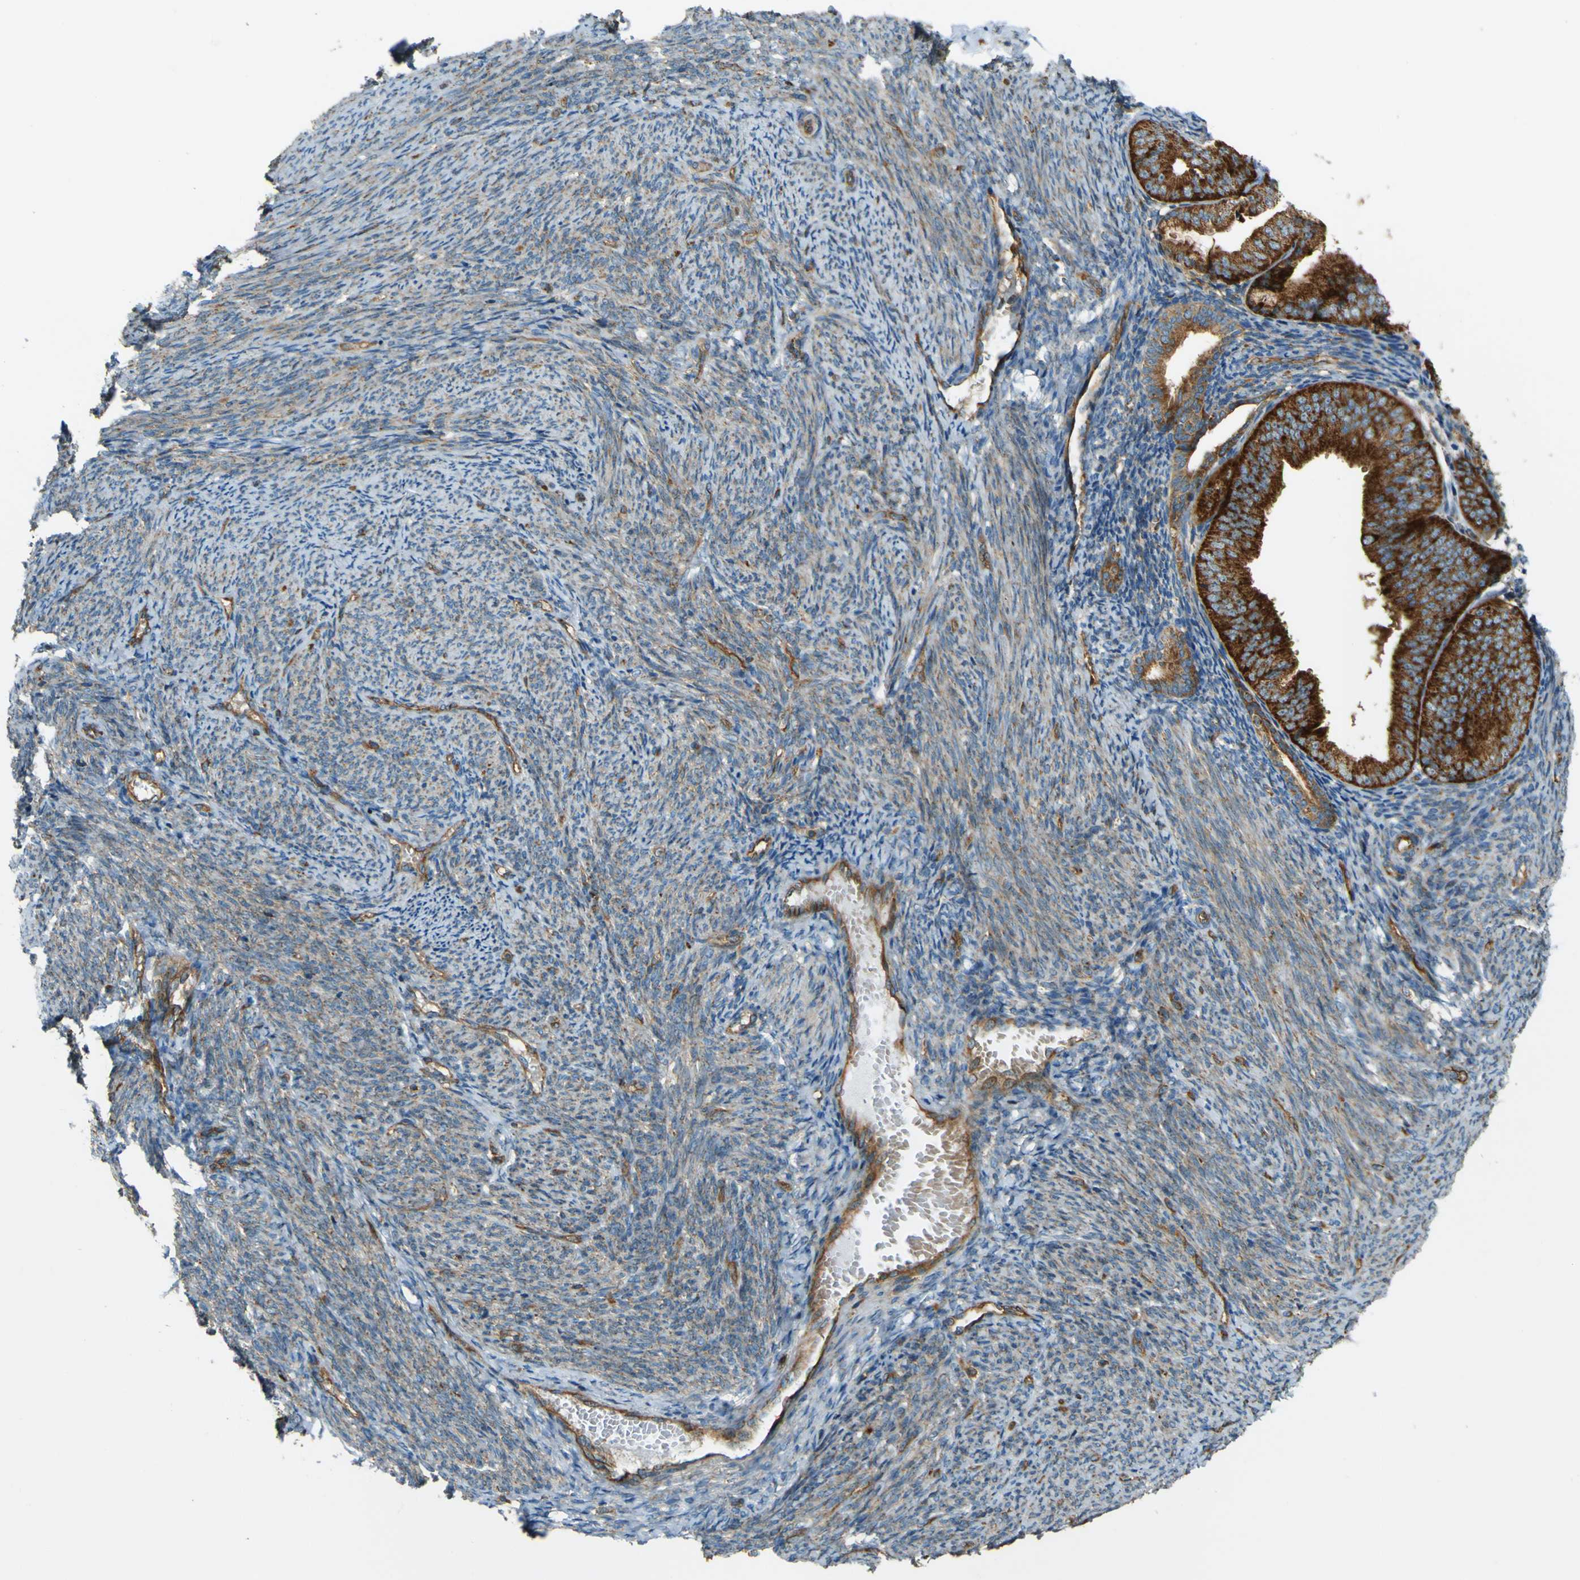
{"staining": {"intensity": "strong", "quantity": ">75%", "location": "cytoplasmic/membranous"}, "tissue": "endometrial cancer", "cell_type": "Tumor cells", "image_type": "cancer", "snomed": [{"axis": "morphology", "description": "Adenocarcinoma, NOS"}, {"axis": "topography", "description": "Endometrium"}], "caption": "Human endometrial cancer (adenocarcinoma) stained for a protein (brown) displays strong cytoplasmic/membranous positive positivity in approximately >75% of tumor cells.", "gene": "DNAJC5", "patient": {"sex": "female", "age": 63}}